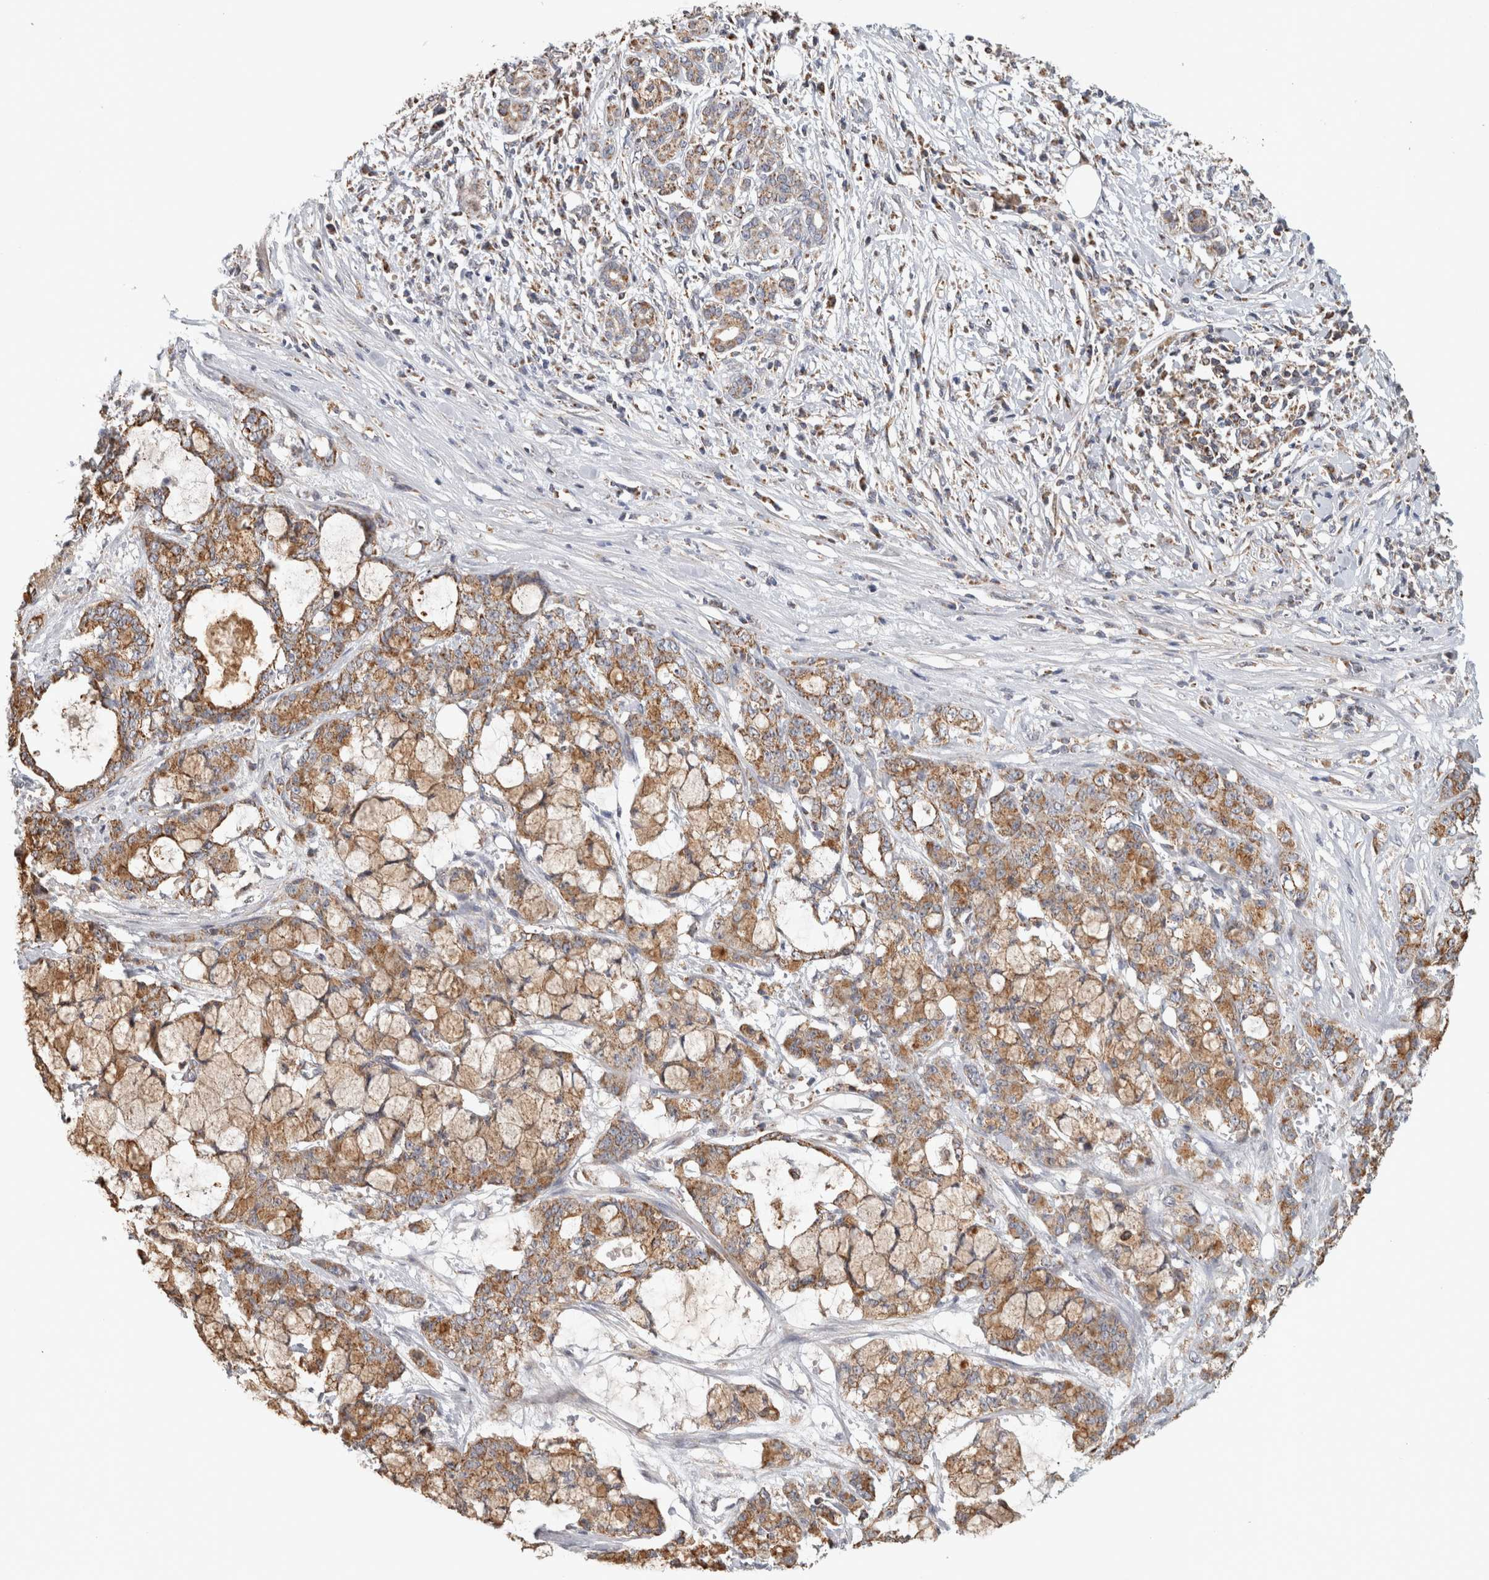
{"staining": {"intensity": "moderate", "quantity": ">75%", "location": "cytoplasmic/membranous"}, "tissue": "pancreatic cancer", "cell_type": "Tumor cells", "image_type": "cancer", "snomed": [{"axis": "morphology", "description": "Adenocarcinoma, NOS"}, {"axis": "topography", "description": "Pancreas"}], "caption": "Adenocarcinoma (pancreatic) was stained to show a protein in brown. There is medium levels of moderate cytoplasmic/membranous expression in approximately >75% of tumor cells.", "gene": "ST8SIA1", "patient": {"sex": "female", "age": 73}}